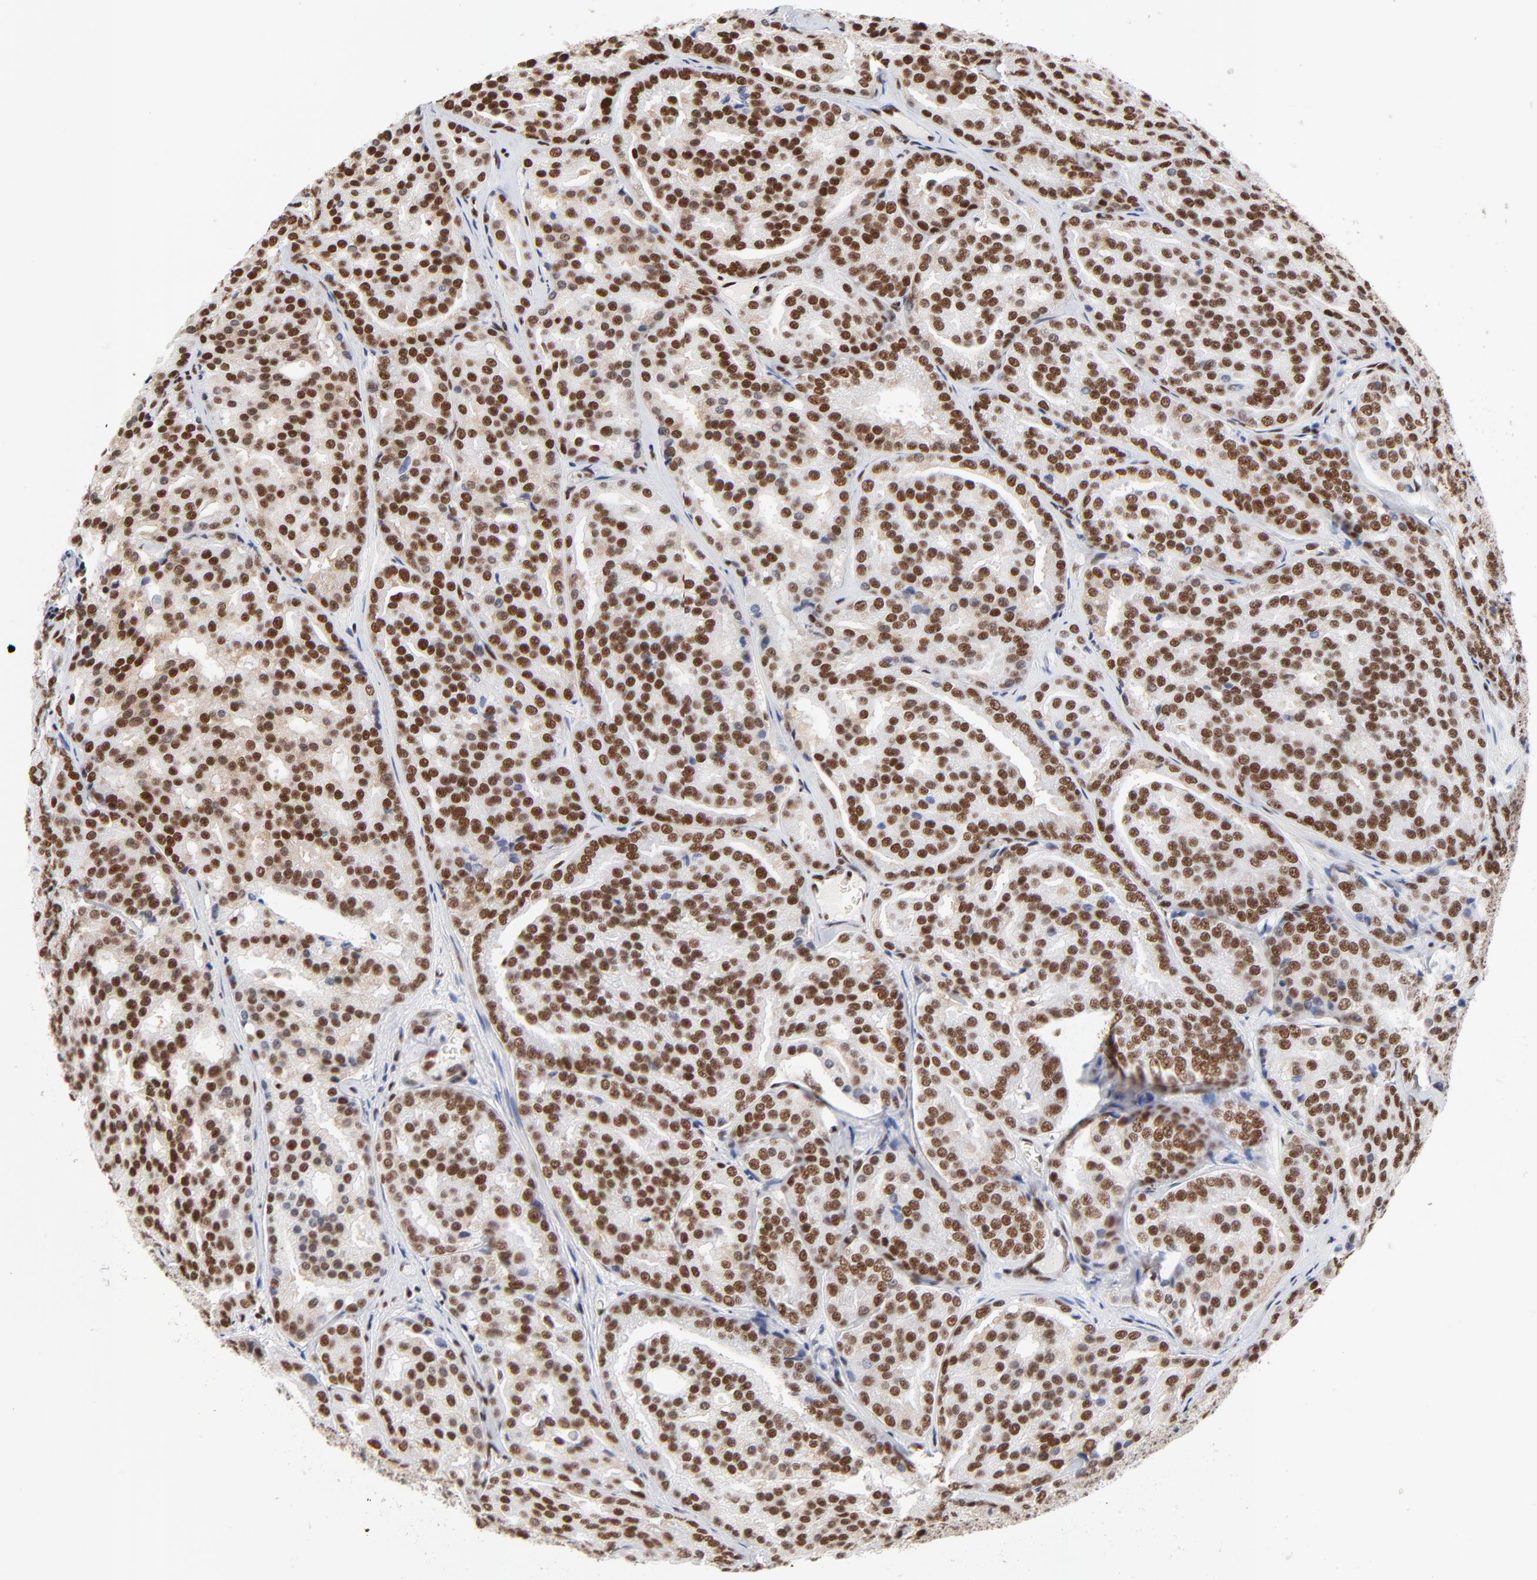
{"staining": {"intensity": "strong", "quantity": ">75%", "location": "nuclear"}, "tissue": "prostate cancer", "cell_type": "Tumor cells", "image_type": "cancer", "snomed": [{"axis": "morphology", "description": "Adenocarcinoma, High grade"}, {"axis": "topography", "description": "Prostate"}], "caption": "This image displays immunohistochemistry staining of human prostate high-grade adenocarcinoma, with high strong nuclear expression in about >75% of tumor cells.", "gene": "CREB1", "patient": {"sex": "male", "age": 64}}